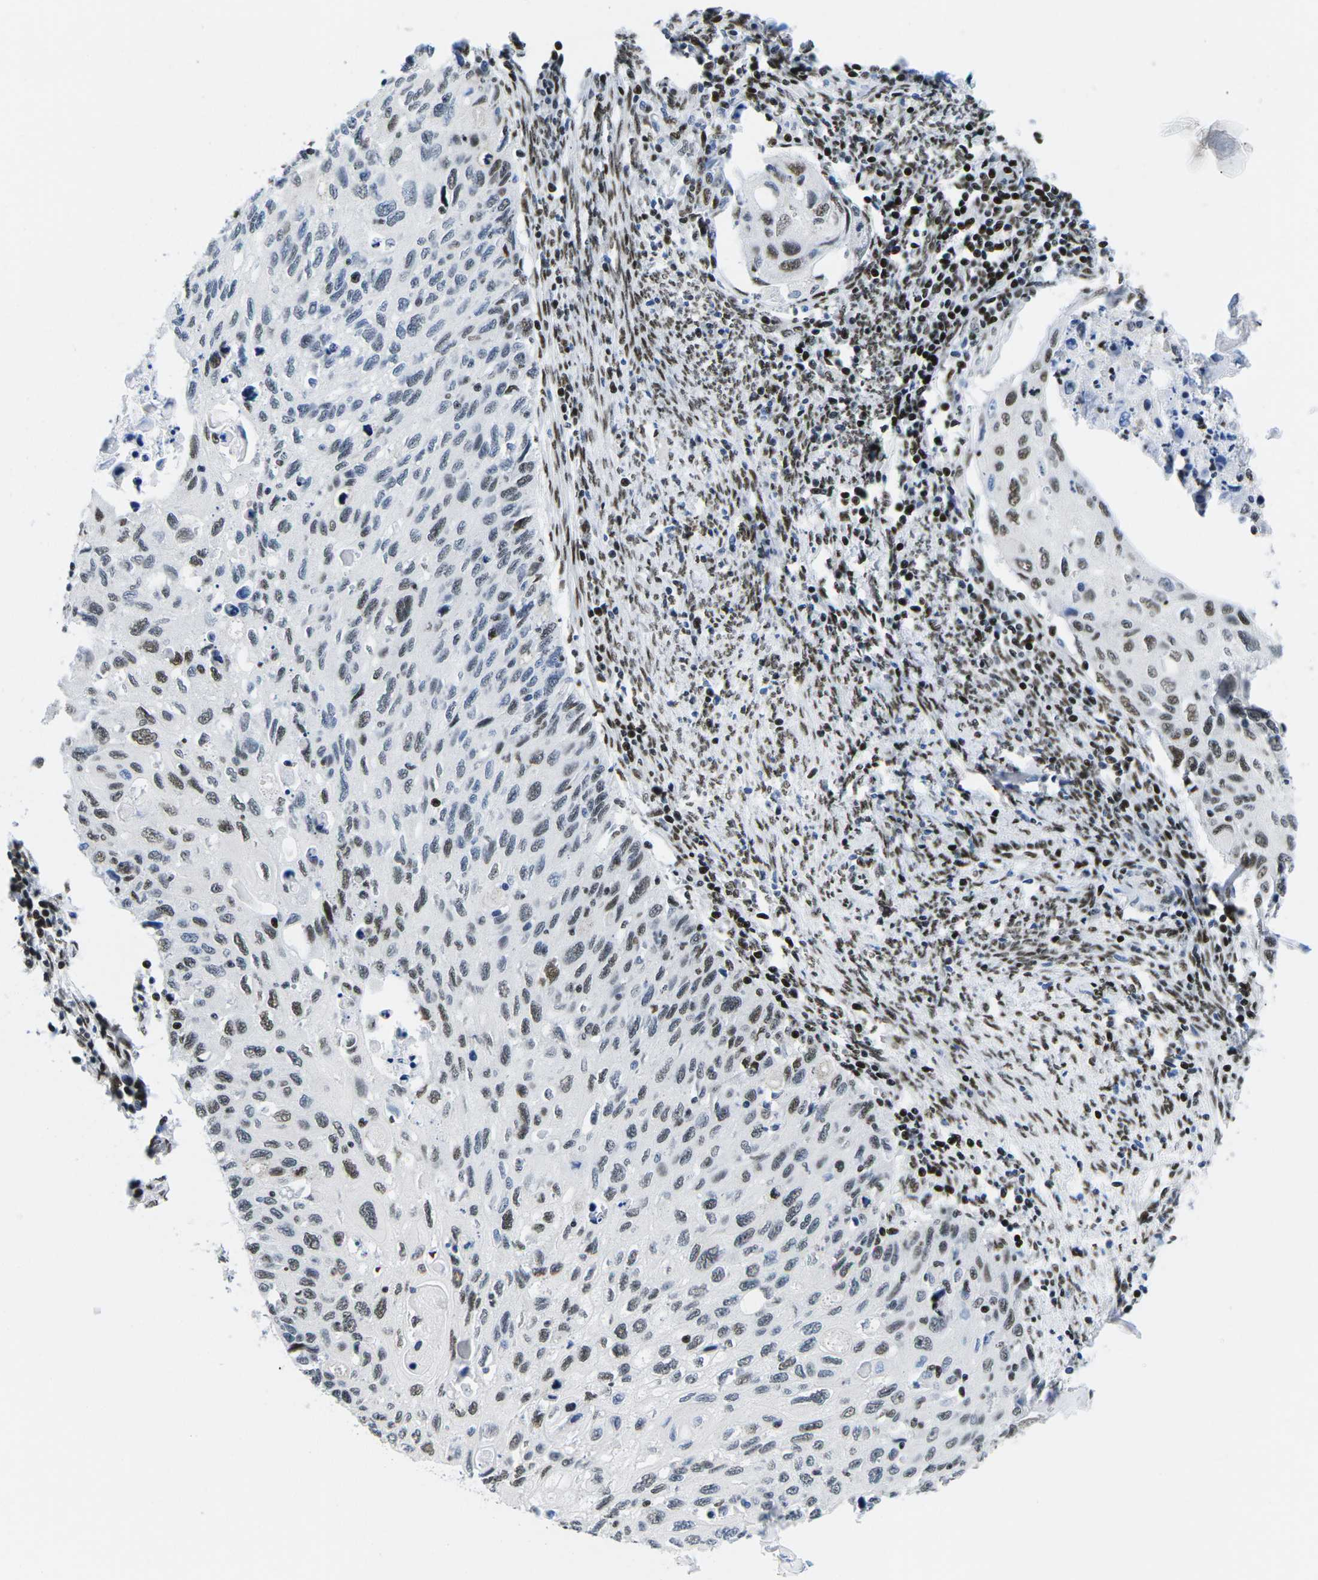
{"staining": {"intensity": "moderate", "quantity": "25%-75%", "location": "nuclear"}, "tissue": "cervical cancer", "cell_type": "Tumor cells", "image_type": "cancer", "snomed": [{"axis": "morphology", "description": "Squamous cell carcinoma, NOS"}, {"axis": "topography", "description": "Cervix"}], "caption": "This photomicrograph displays IHC staining of cervical cancer (squamous cell carcinoma), with medium moderate nuclear positivity in about 25%-75% of tumor cells.", "gene": "ATF1", "patient": {"sex": "female", "age": 70}}